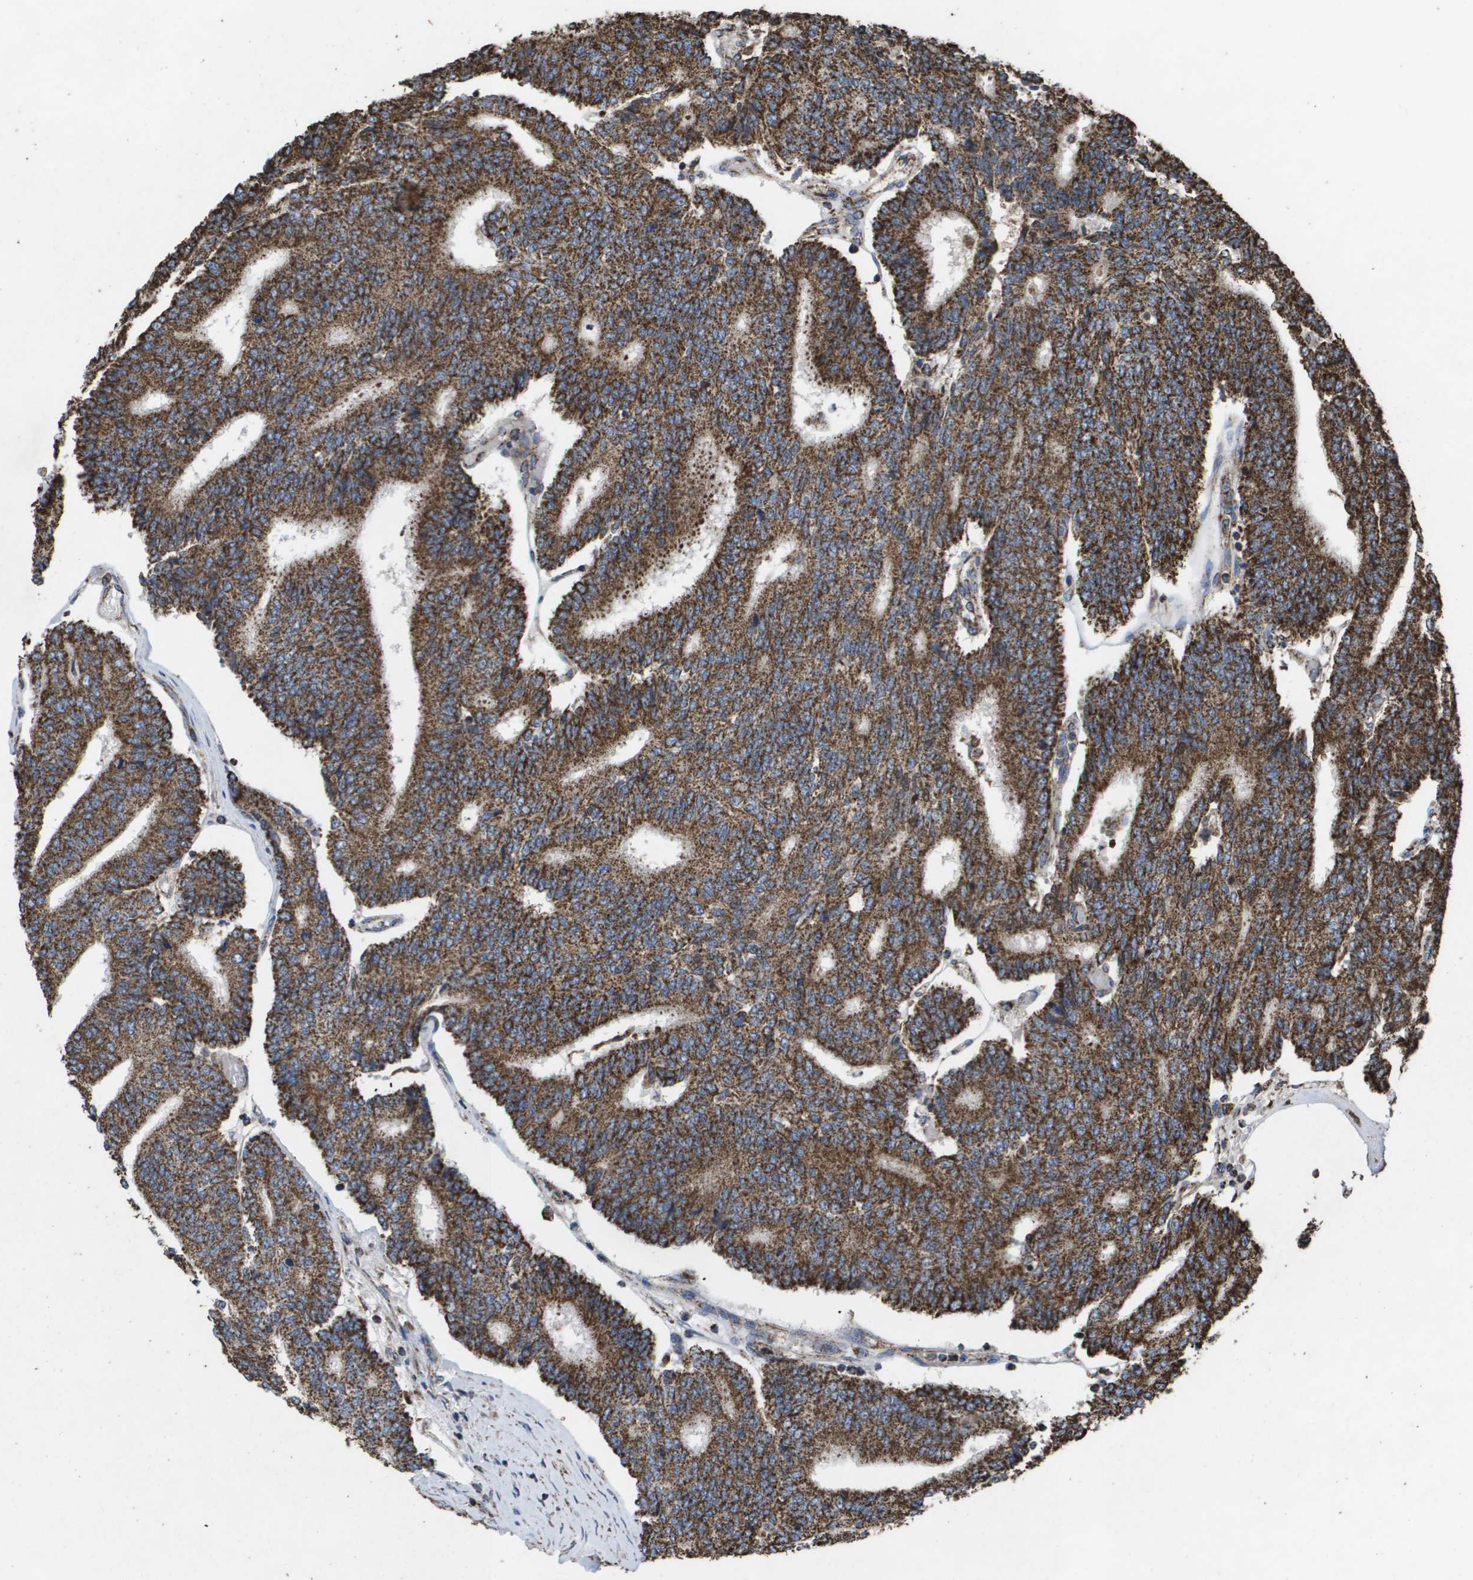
{"staining": {"intensity": "strong", "quantity": ">75%", "location": "cytoplasmic/membranous"}, "tissue": "prostate cancer", "cell_type": "Tumor cells", "image_type": "cancer", "snomed": [{"axis": "morphology", "description": "Normal tissue, NOS"}, {"axis": "morphology", "description": "Adenocarcinoma, High grade"}, {"axis": "topography", "description": "Prostate"}, {"axis": "topography", "description": "Seminal veicle"}], "caption": "Brown immunohistochemical staining in prostate high-grade adenocarcinoma reveals strong cytoplasmic/membranous positivity in approximately >75% of tumor cells. The staining is performed using DAB brown chromogen to label protein expression. The nuclei are counter-stained blue using hematoxylin.", "gene": "HSPE1", "patient": {"sex": "male", "age": 55}}